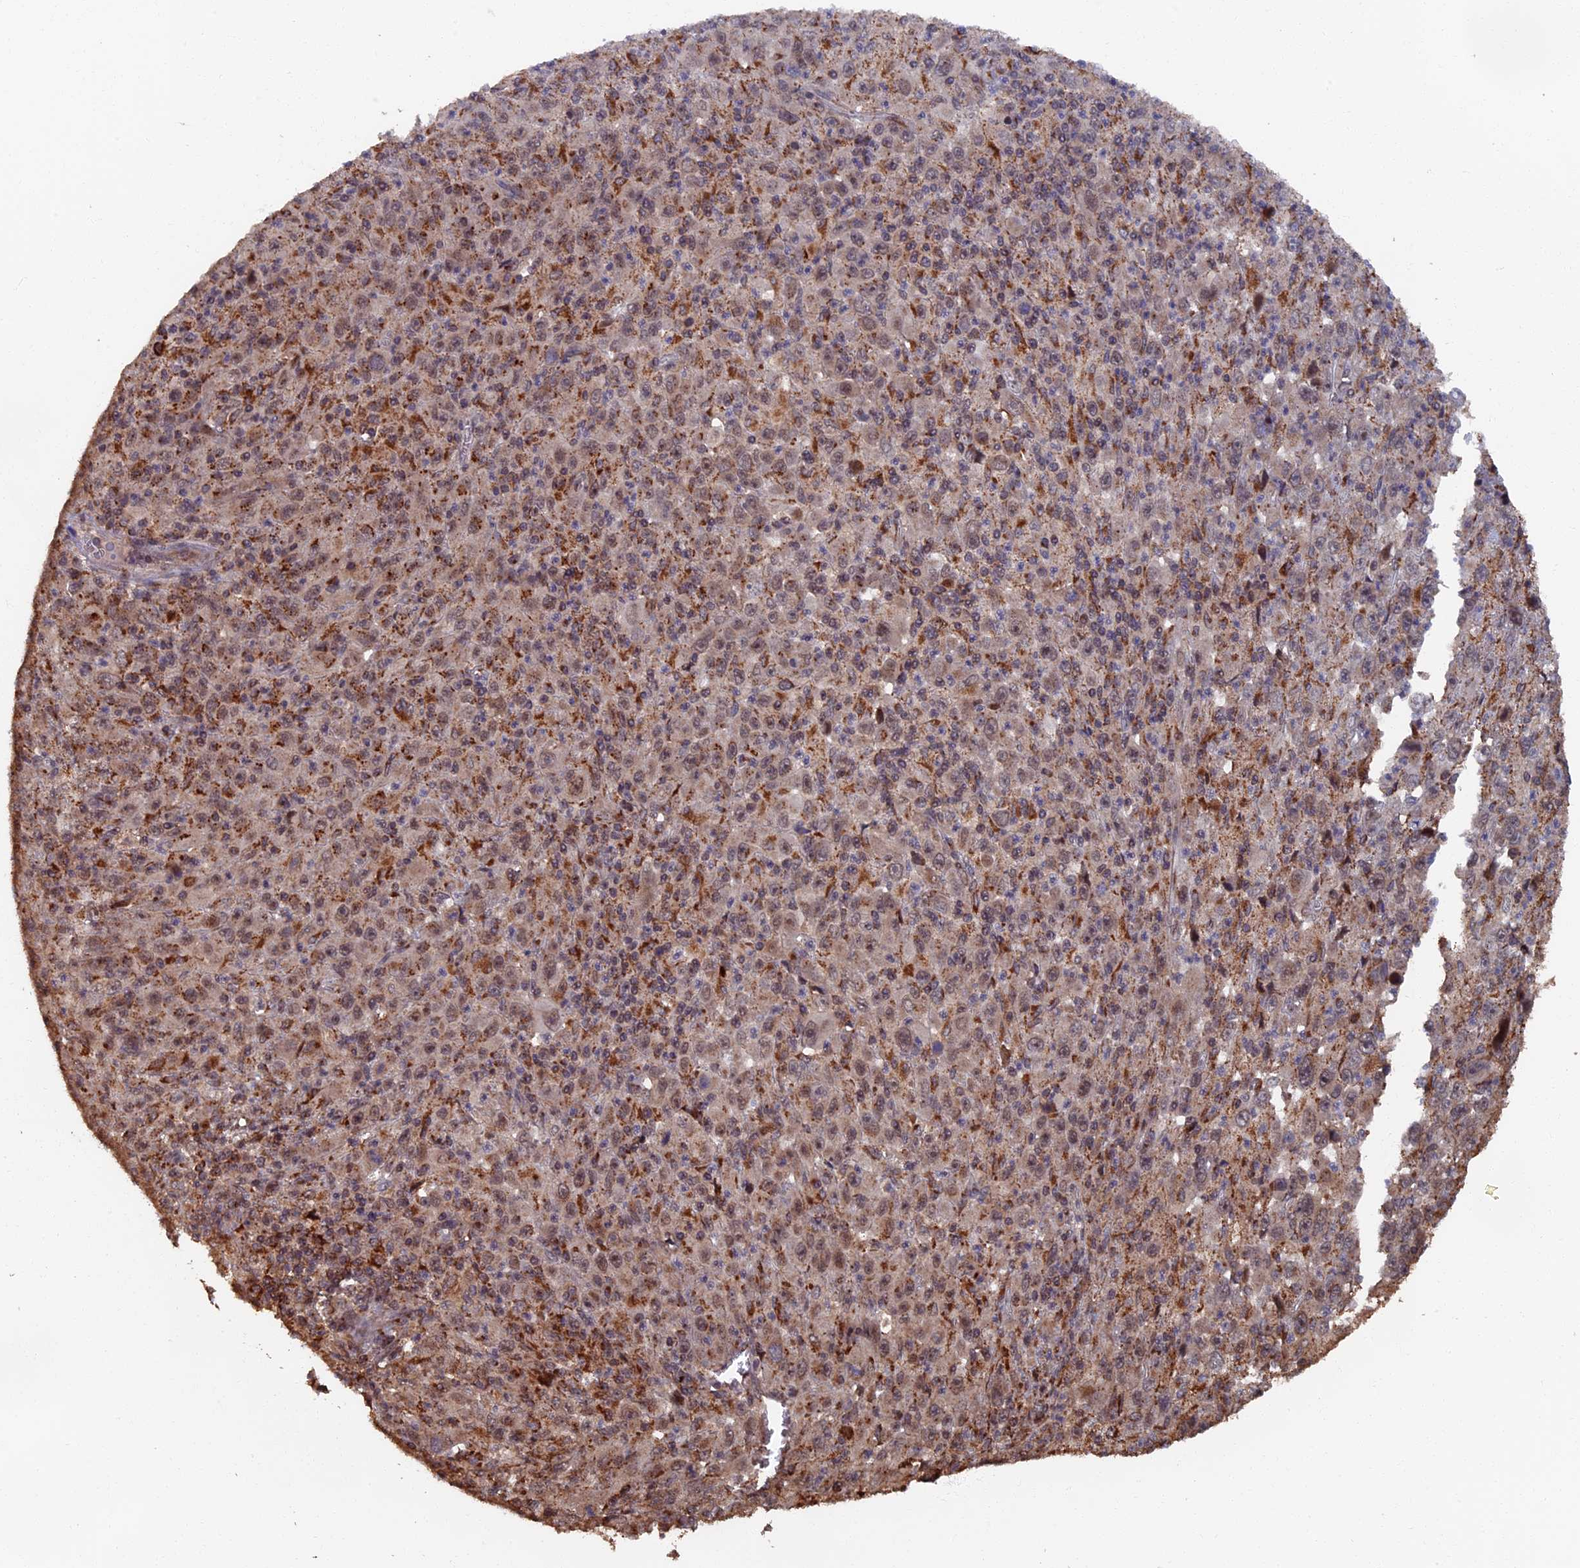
{"staining": {"intensity": "moderate", "quantity": ">75%", "location": "cytoplasmic/membranous"}, "tissue": "melanoma", "cell_type": "Tumor cells", "image_type": "cancer", "snomed": [{"axis": "morphology", "description": "Malignant melanoma, Metastatic site"}, {"axis": "topography", "description": "Skin"}], "caption": "This image demonstrates immunohistochemistry staining of melanoma, with medium moderate cytoplasmic/membranous expression in about >75% of tumor cells.", "gene": "RASGRF1", "patient": {"sex": "female", "age": 56}}